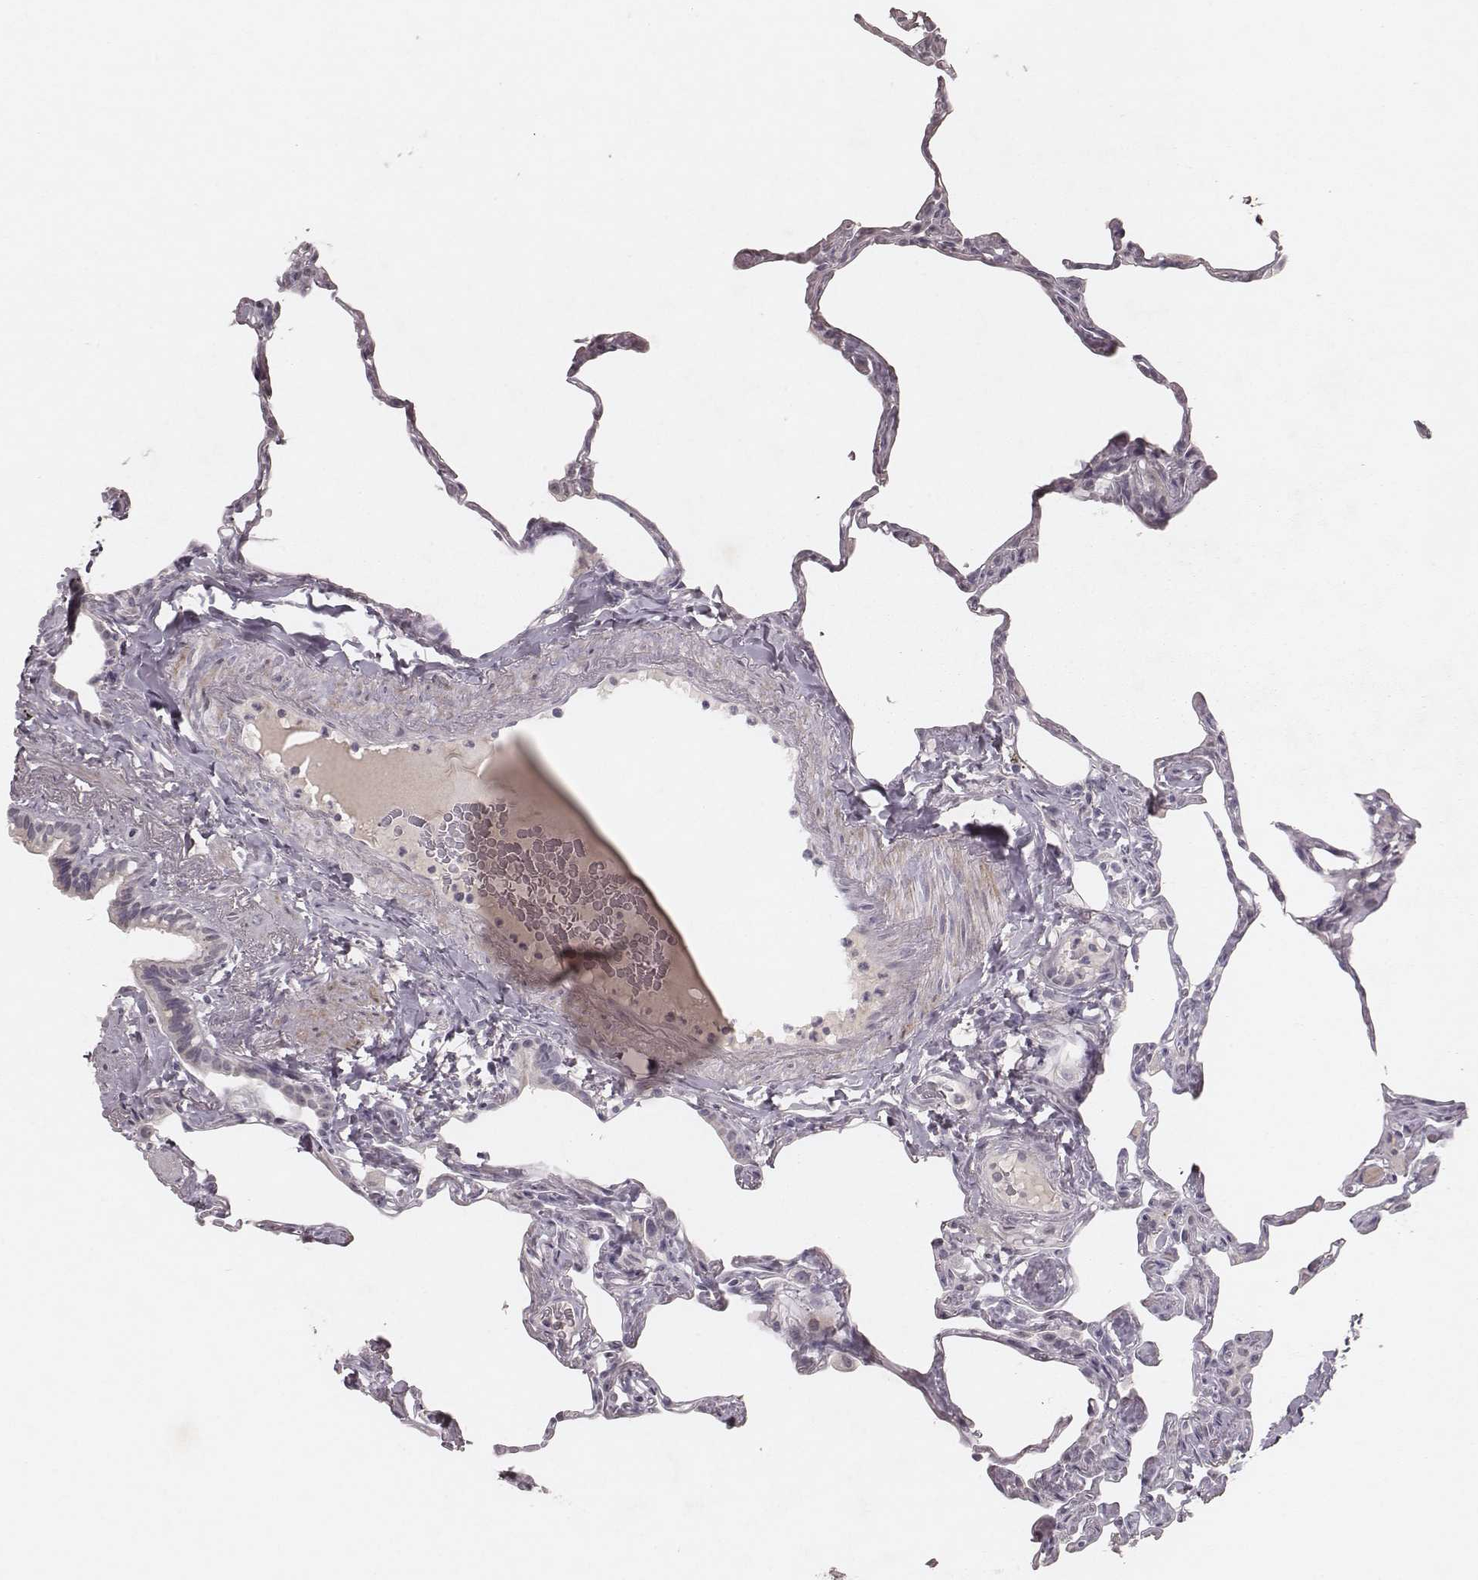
{"staining": {"intensity": "negative", "quantity": "none", "location": "none"}, "tissue": "lung", "cell_type": "Alveolar cells", "image_type": "normal", "snomed": [{"axis": "morphology", "description": "Normal tissue, NOS"}, {"axis": "topography", "description": "Lung"}], "caption": "A micrograph of human lung is negative for staining in alveolar cells. The staining was performed using DAB to visualize the protein expression in brown, while the nuclei were stained in blue with hematoxylin (Magnification: 20x).", "gene": "FAM13B", "patient": {"sex": "male", "age": 65}}